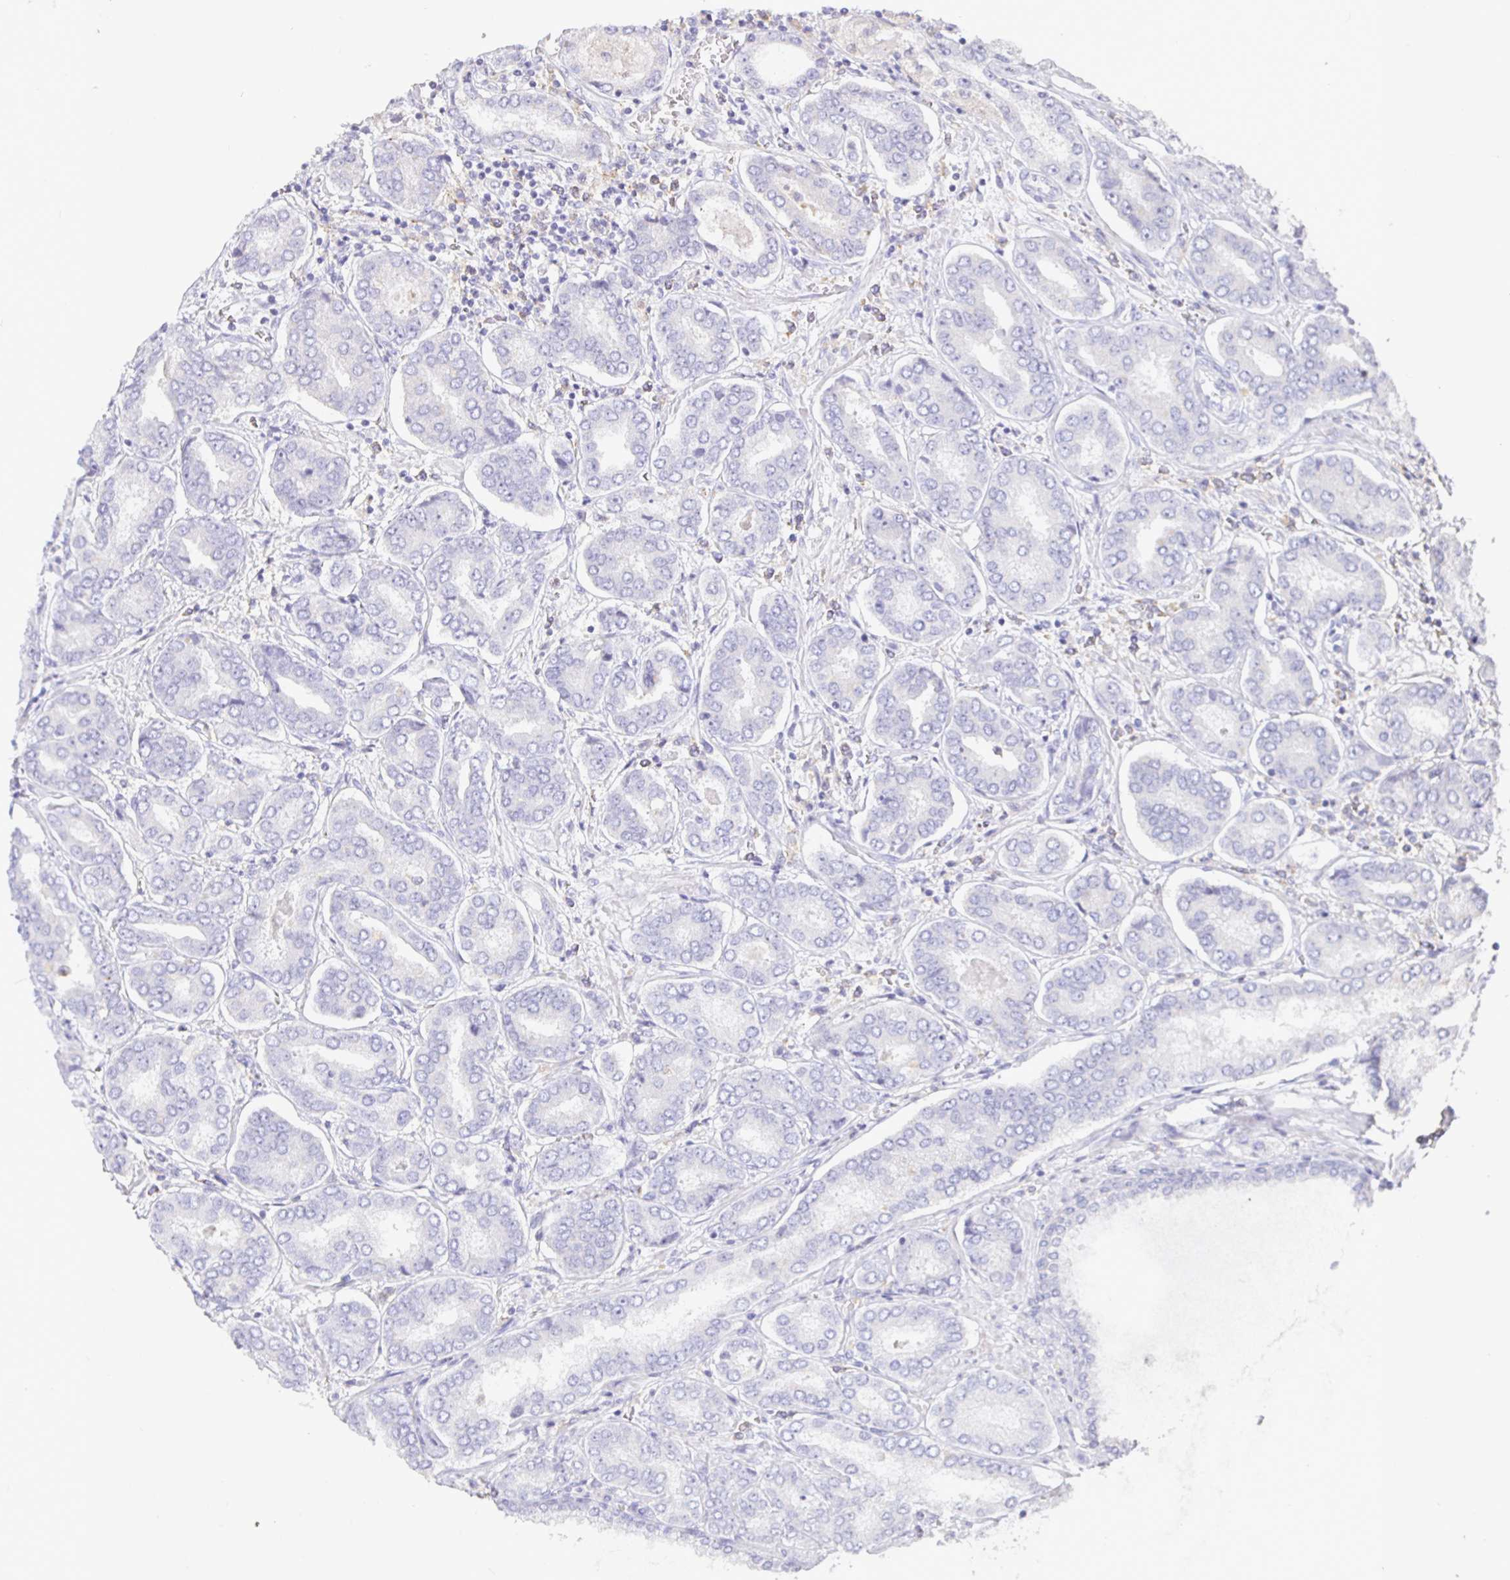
{"staining": {"intensity": "negative", "quantity": "none", "location": "none"}, "tissue": "prostate cancer", "cell_type": "Tumor cells", "image_type": "cancer", "snomed": [{"axis": "morphology", "description": "Adenocarcinoma, High grade"}, {"axis": "topography", "description": "Prostate"}], "caption": "This histopathology image is of prostate cancer stained with IHC to label a protein in brown with the nuclei are counter-stained blue. There is no expression in tumor cells. The staining is performed using DAB brown chromogen with nuclei counter-stained in using hematoxylin.", "gene": "SIRPA", "patient": {"sex": "male", "age": 72}}